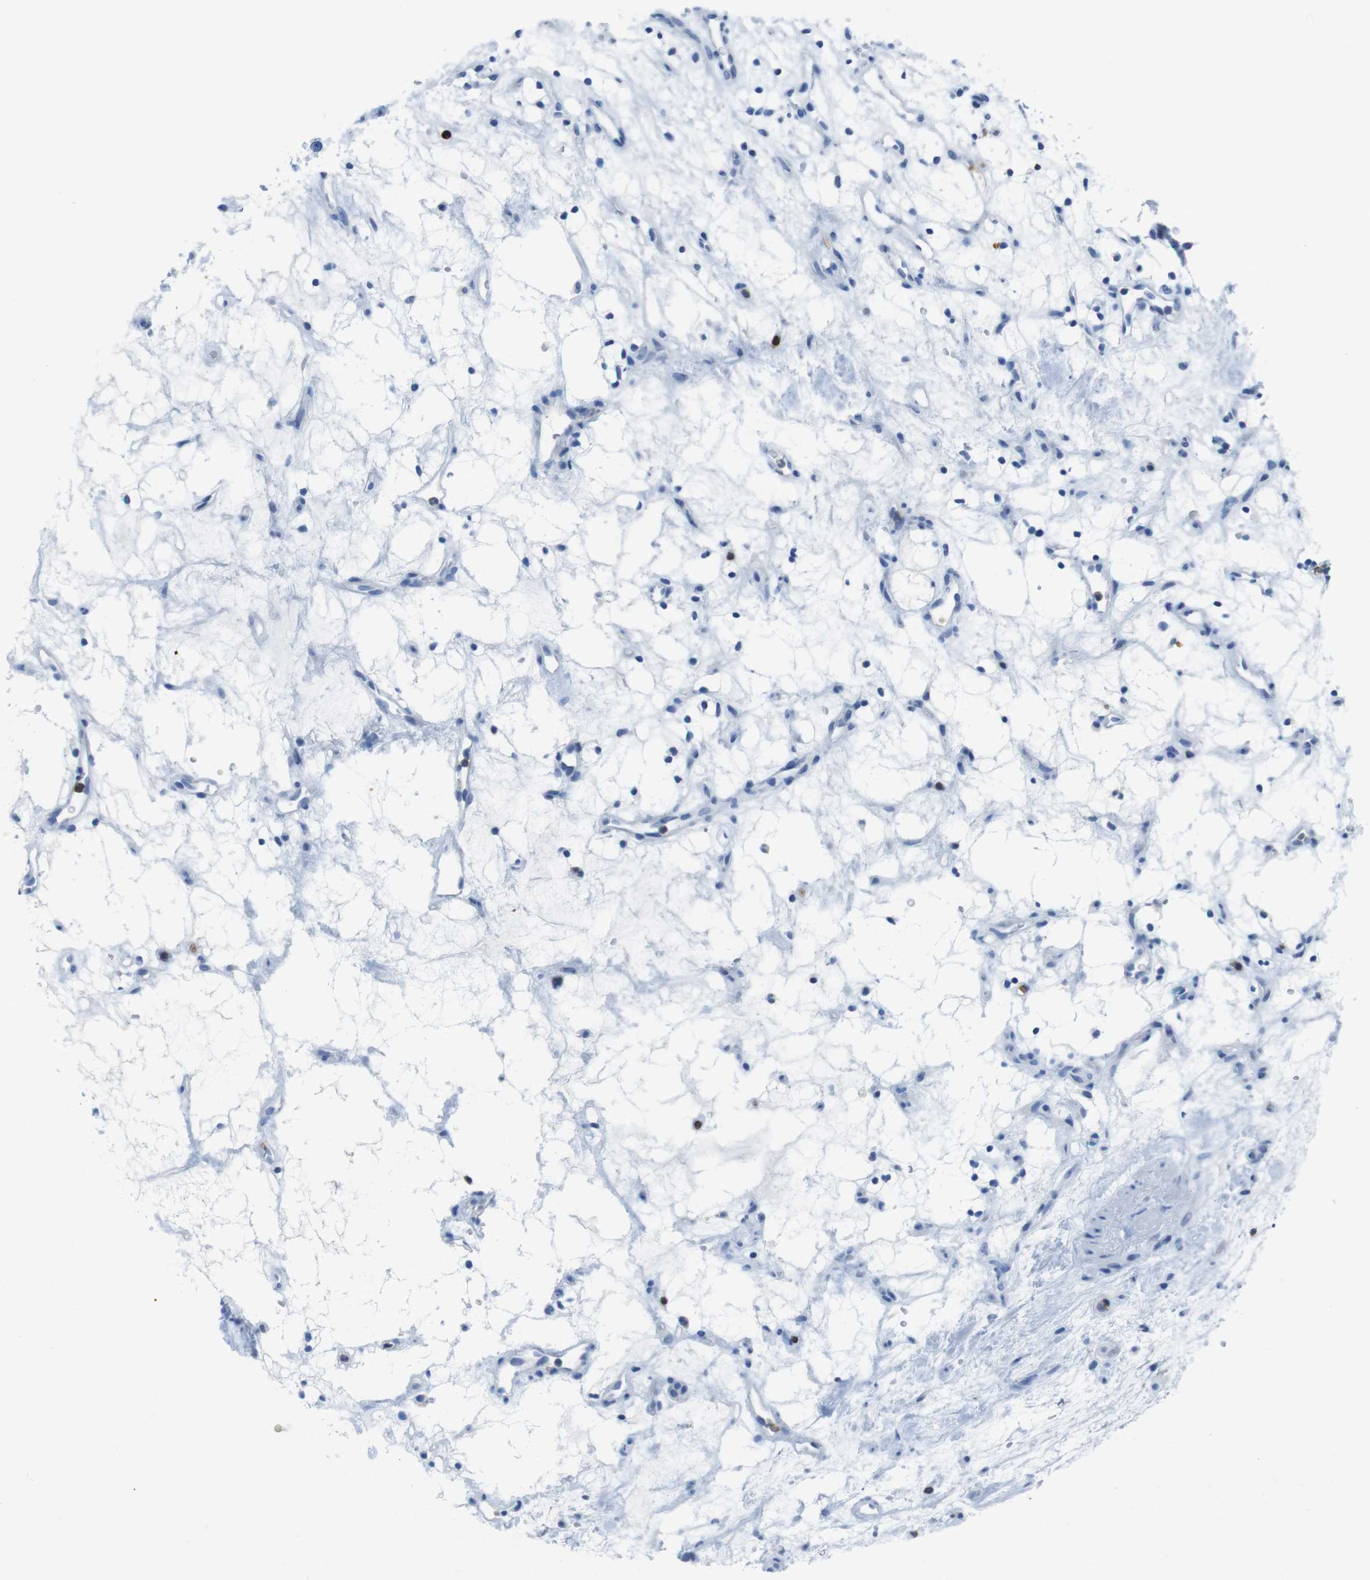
{"staining": {"intensity": "negative", "quantity": "none", "location": "none"}, "tissue": "renal cancer", "cell_type": "Tumor cells", "image_type": "cancer", "snomed": [{"axis": "morphology", "description": "Adenocarcinoma, NOS"}, {"axis": "topography", "description": "Kidney"}], "caption": "Immunohistochemistry (IHC) histopathology image of human renal cancer stained for a protein (brown), which displays no positivity in tumor cells. Brightfield microscopy of IHC stained with DAB (brown) and hematoxylin (blue), captured at high magnification.", "gene": "CD5", "patient": {"sex": "female", "age": 60}}